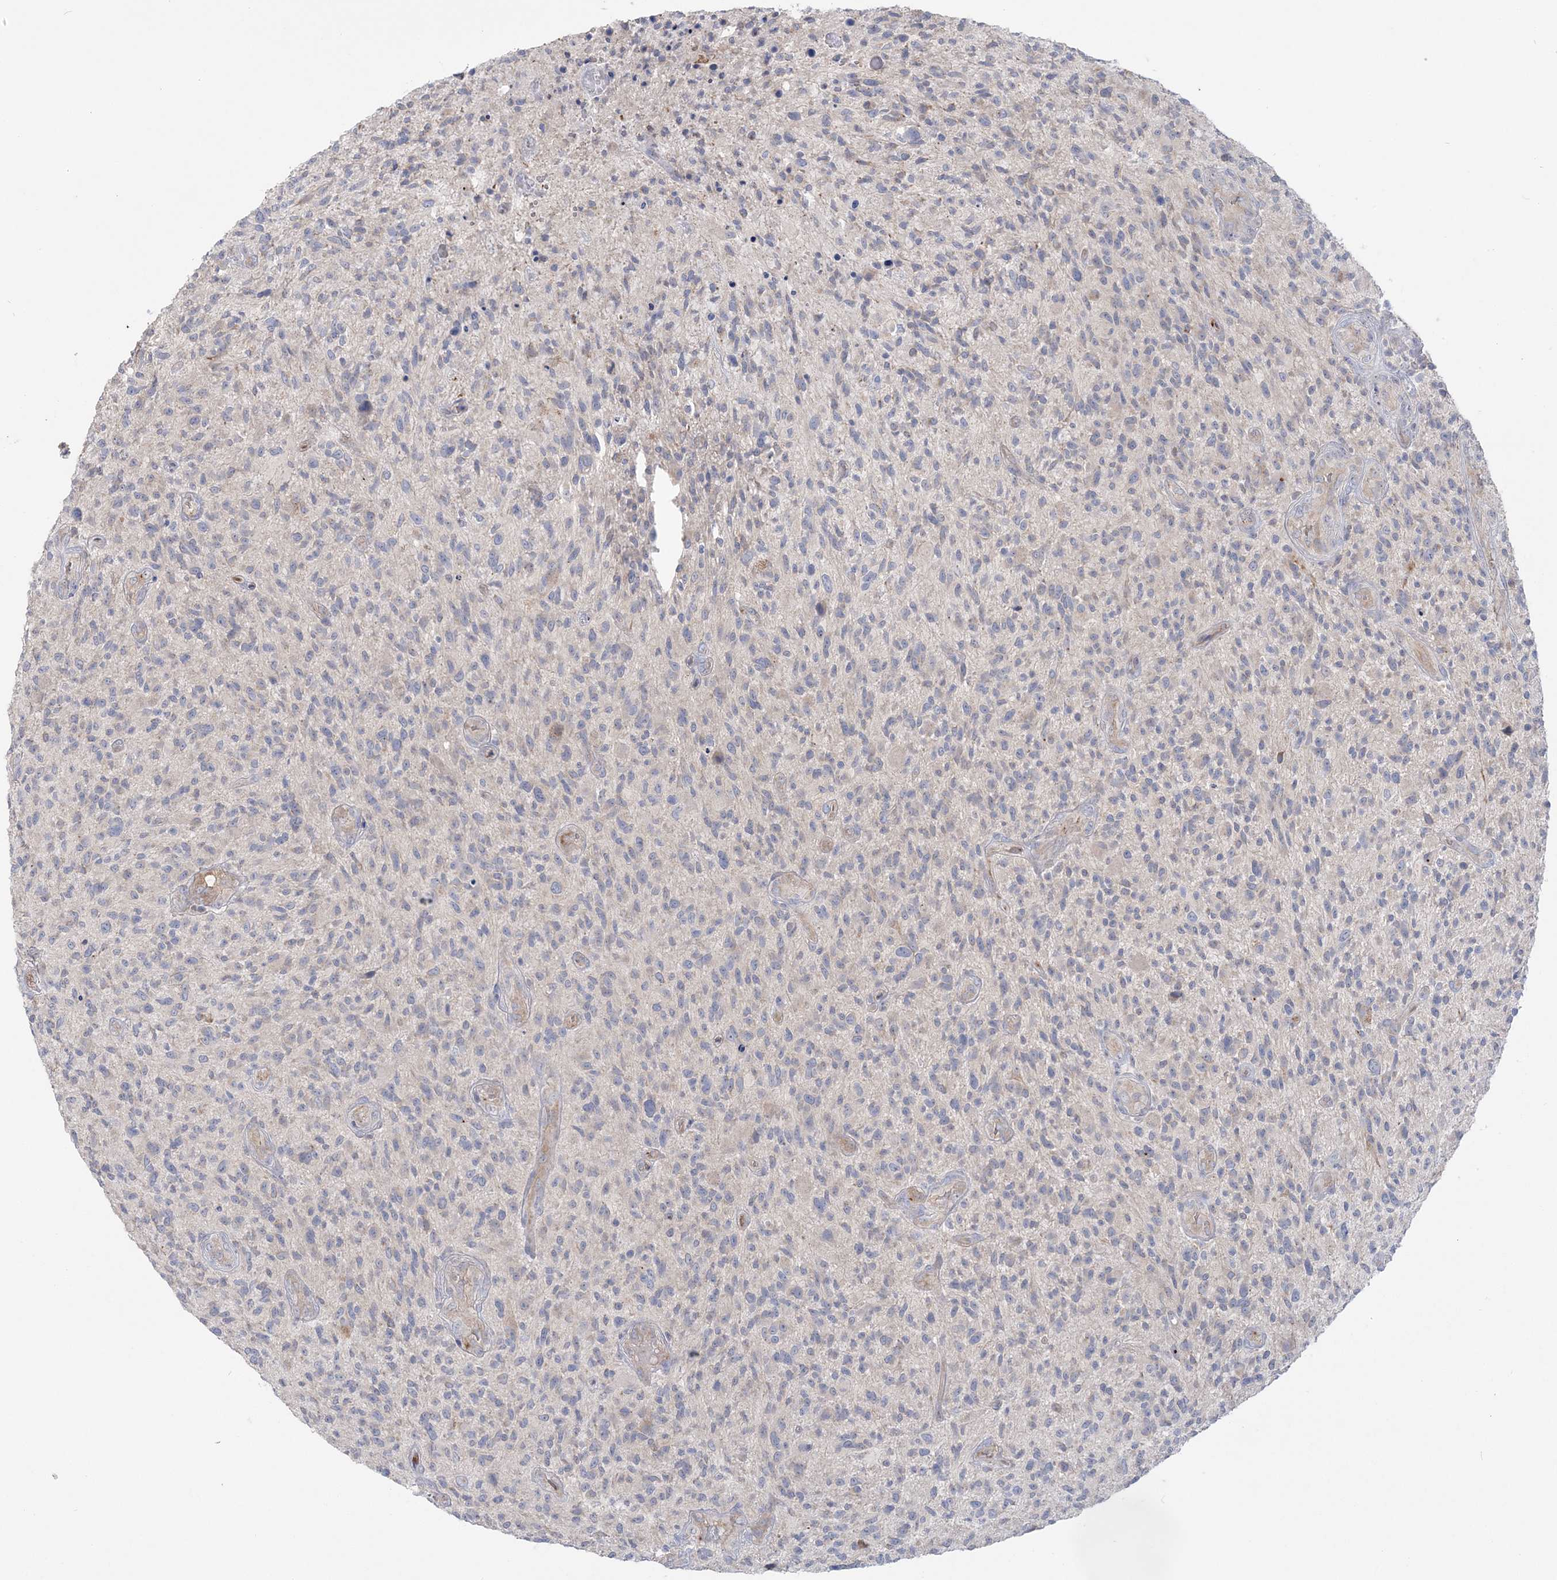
{"staining": {"intensity": "negative", "quantity": "none", "location": "none"}, "tissue": "glioma", "cell_type": "Tumor cells", "image_type": "cancer", "snomed": [{"axis": "morphology", "description": "Glioma, malignant, High grade"}, {"axis": "topography", "description": "Brain"}], "caption": "Tumor cells show no significant positivity in high-grade glioma (malignant).", "gene": "MMADHC", "patient": {"sex": "male", "age": 47}}